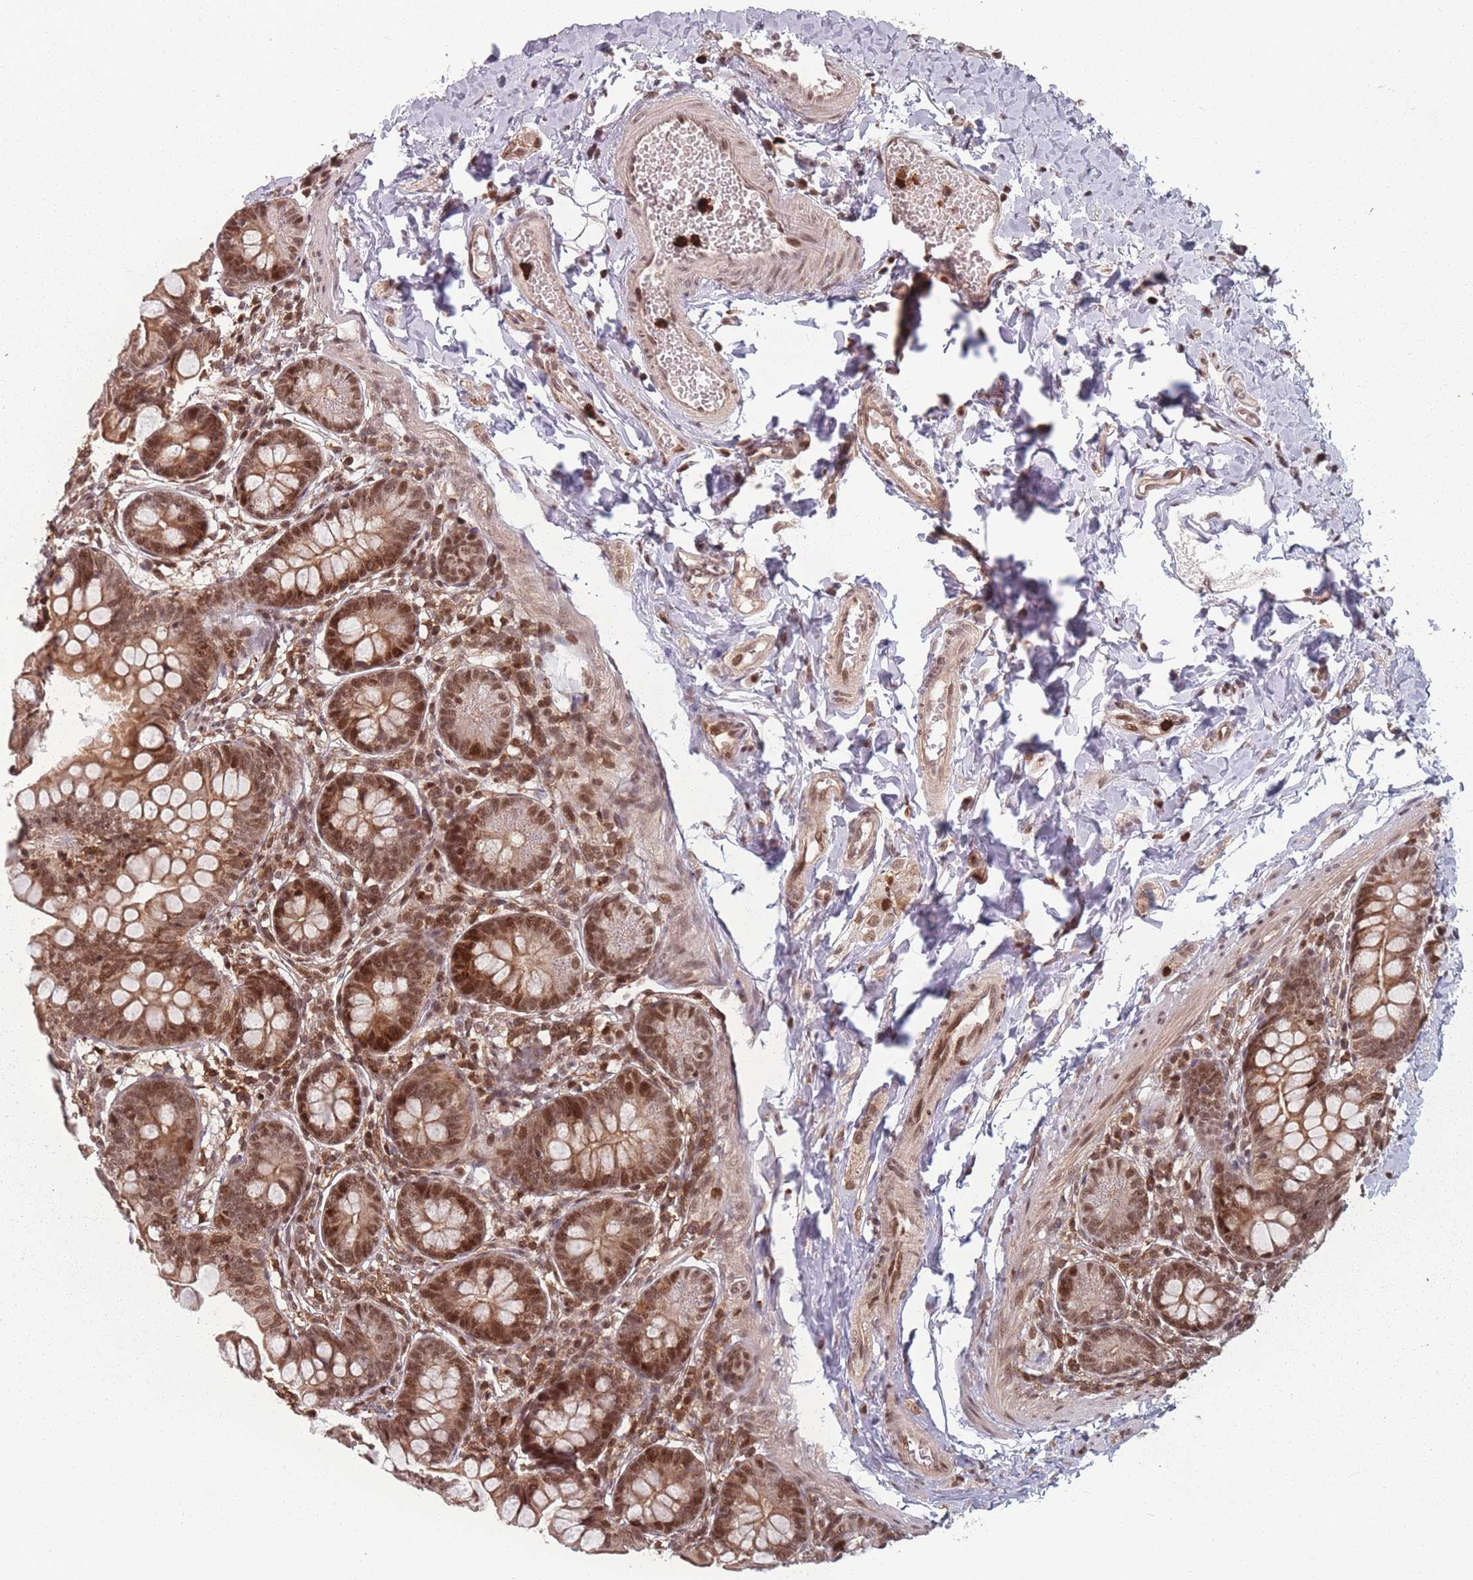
{"staining": {"intensity": "moderate", "quantity": ">75%", "location": "cytoplasmic/membranous,nuclear"}, "tissue": "small intestine", "cell_type": "Glandular cells", "image_type": "normal", "snomed": [{"axis": "morphology", "description": "Normal tissue, NOS"}, {"axis": "topography", "description": "Small intestine"}], "caption": "Immunohistochemistry micrograph of normal human small intestine stained for a protein (brown), which shows medium levels of moderate cytoplasmic/membranous,nuclear expression in about >75% of glandular cells.", "gene": "WDR55", "patient": {"sex": "male", "age": 7}}